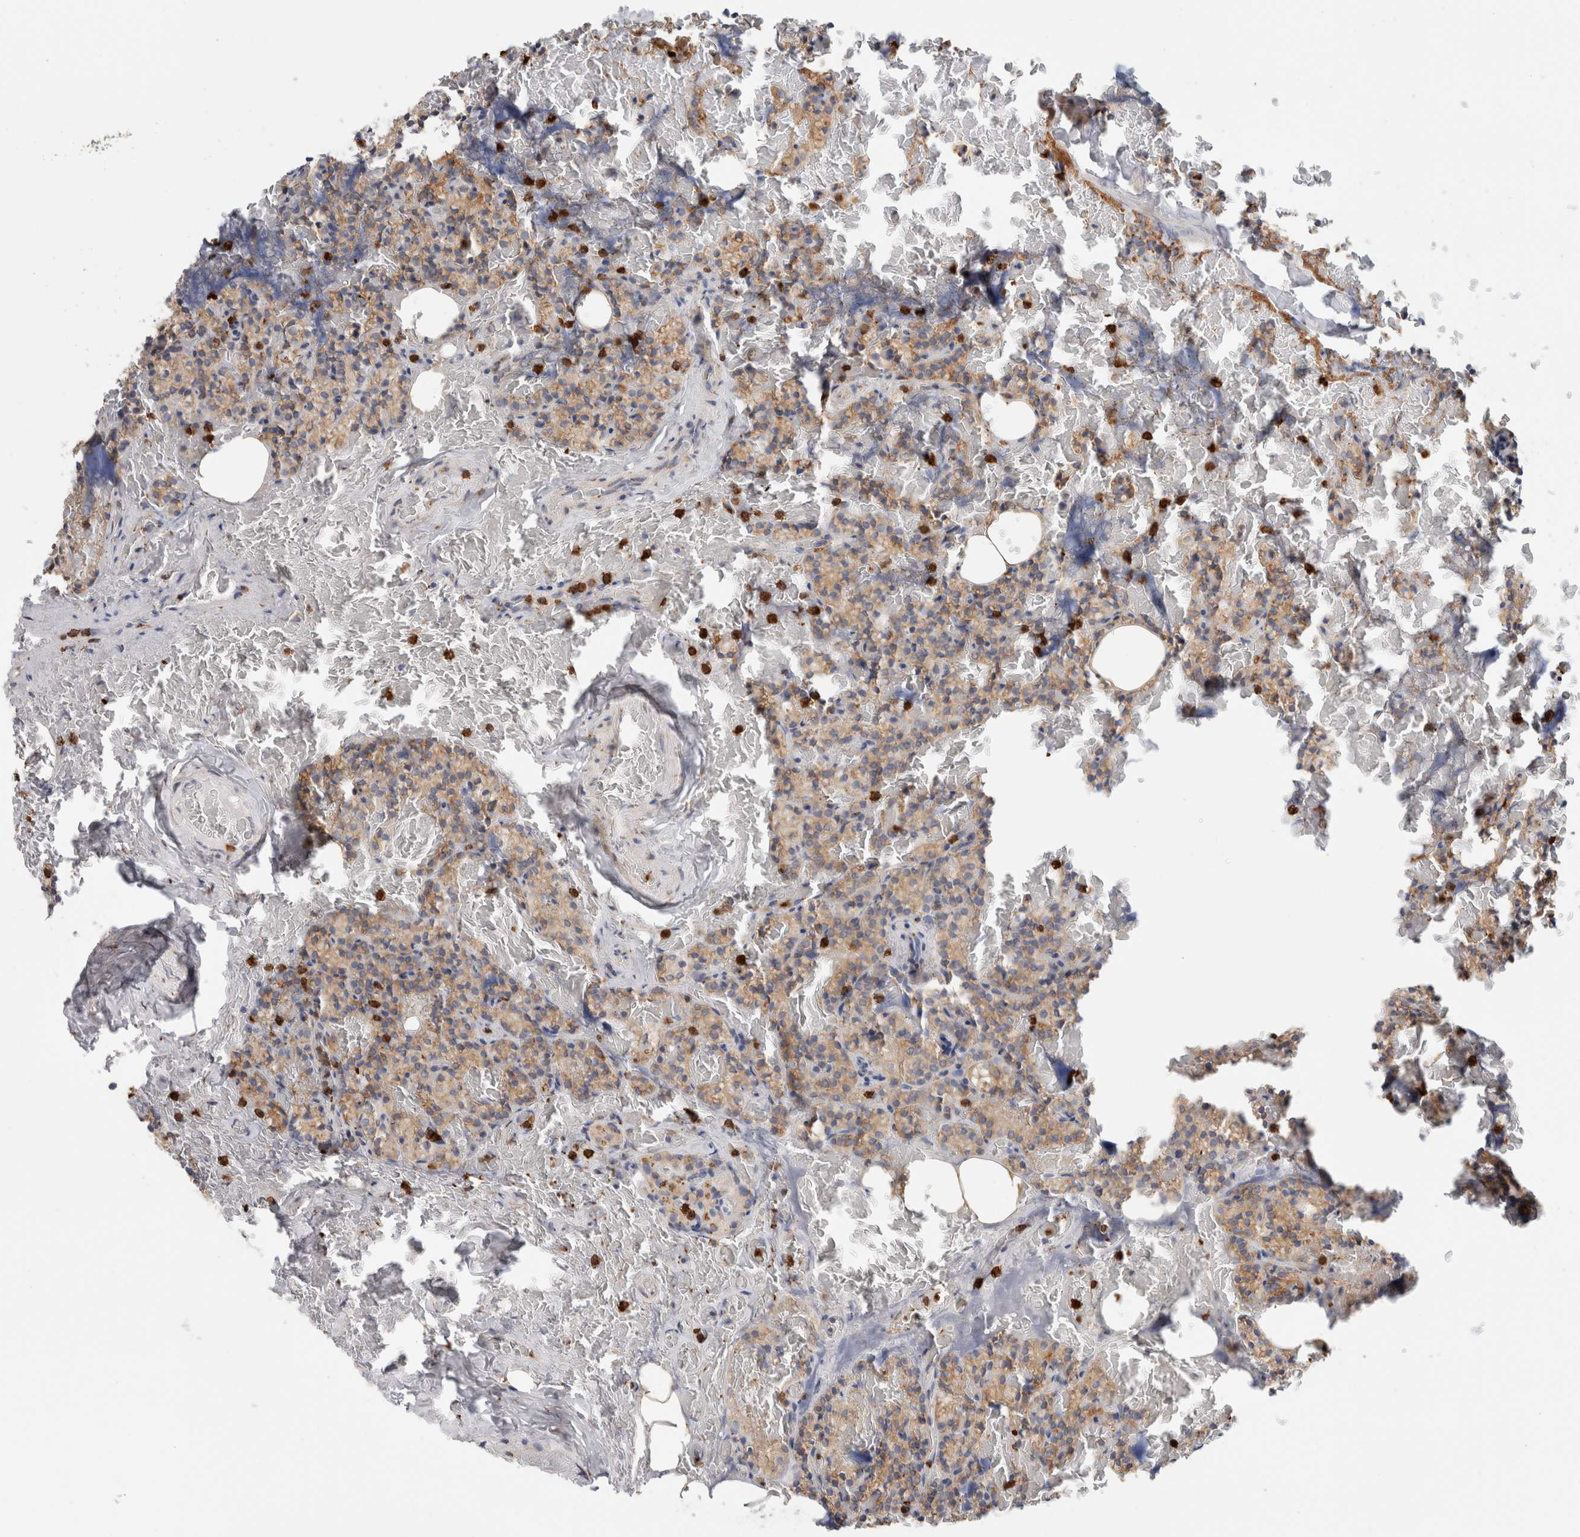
{"staining": {"intensity": "moderate", "quantity": "25%-75%", "location": "cytoplasmic/membranous"}, "tissue": "parathyroid gland", "cell_type": "Glandular cells", "image_type": "normal", "snomed": [{"axis": "morphology", "description": "Normal tissue, NOS"}, {"axis": "topography", "description": "Parathyroid gland"}], "caption": "Approximately 25%-75% of glandular cells in normal human parathyroid gland reveal moderate cytoplasmic/membranous protein positivity as visualized by brown immunohistochemical staining.", "gene": "P4HA1", "patient": {"sex": "female", "age": 78}}